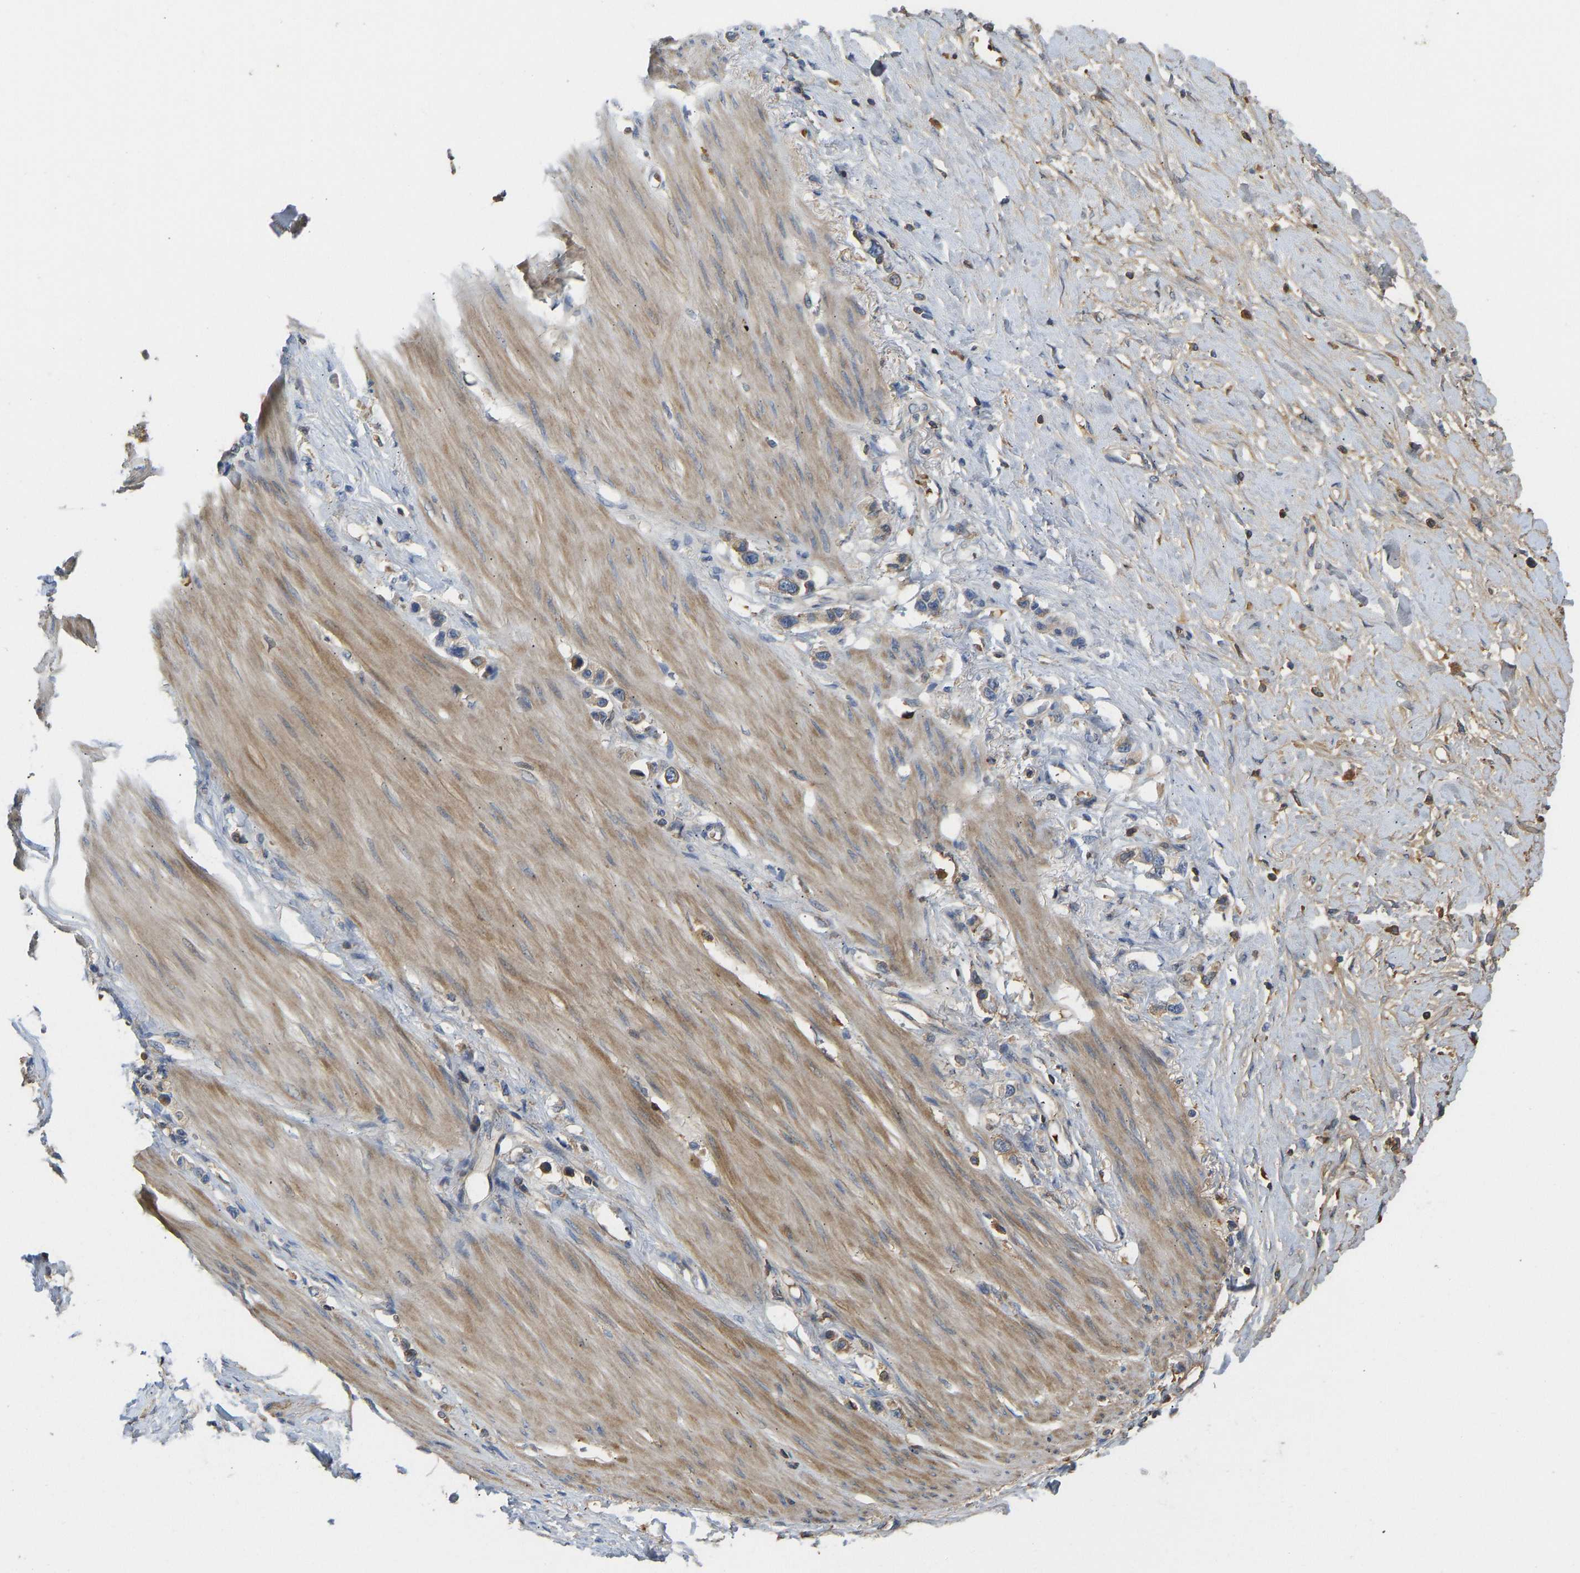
{"staining": {"intensity": "moderate", "quantity": ">75%", "location": "cytoplasmic/membranous"}, "tissue": "stomach cancer", "cell_type": "Tumor cells", "image_type": "cancer", "snomed": [{"axis": "morphology", "description": "Adenocarcinoma, NOS"}, {"axis": "topography", "description": "Stomach"}], "caption": "Immunohistochemical staining of stomach cancer shows moderate cytoplasmic/membranous protein staining in approximately >75% of tumor cells. The protein of interest is stained brown, and the nuclei are stained in blue (DAB IHC with brightfield microscopy, high magnification).", "gene": "VCPKMT", "patient": {"sex": "female", "age": 65}}